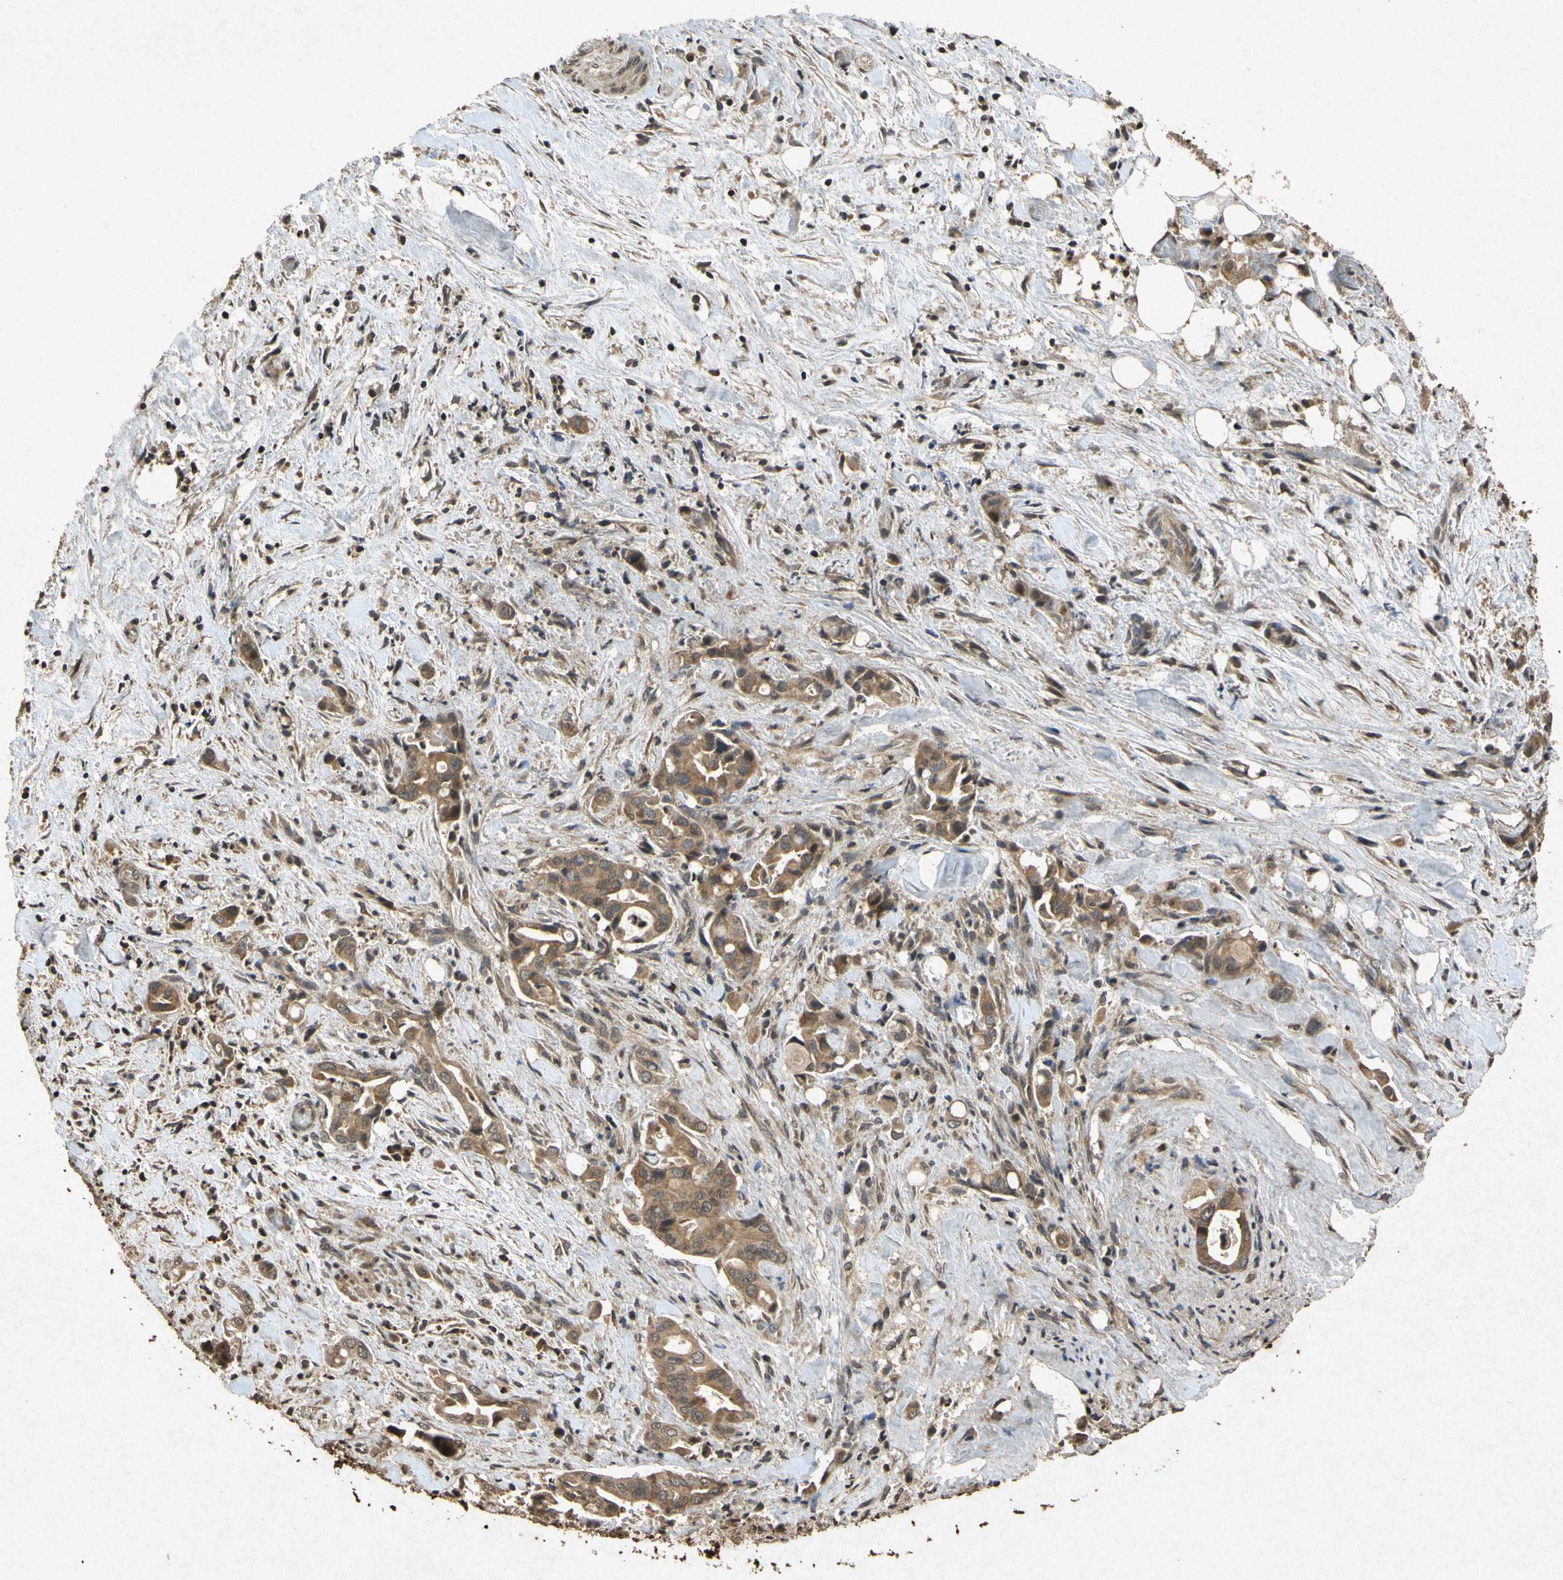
{"staining": {"intensity": "moderate", "quantity": ">75%", "location": "cytoplasmic/membranous"}, "tissue": "liver cancer", "cell_type": "Tumor cells", "image_type": "cancer", "snomed": [{"axis": "morphology", "description": "Cholangiocarcinoma"}, {"axis": "topography", "description": "Liver"}], "caption": "Liver cancer stained with immunohistochemistry (IHC) demonstrates moderate cytoplasmic/membranous positivity in about >75% of tumor cells.", "gene": "ATP6V1H", "patient": {"sex": "female", "age": 68}}